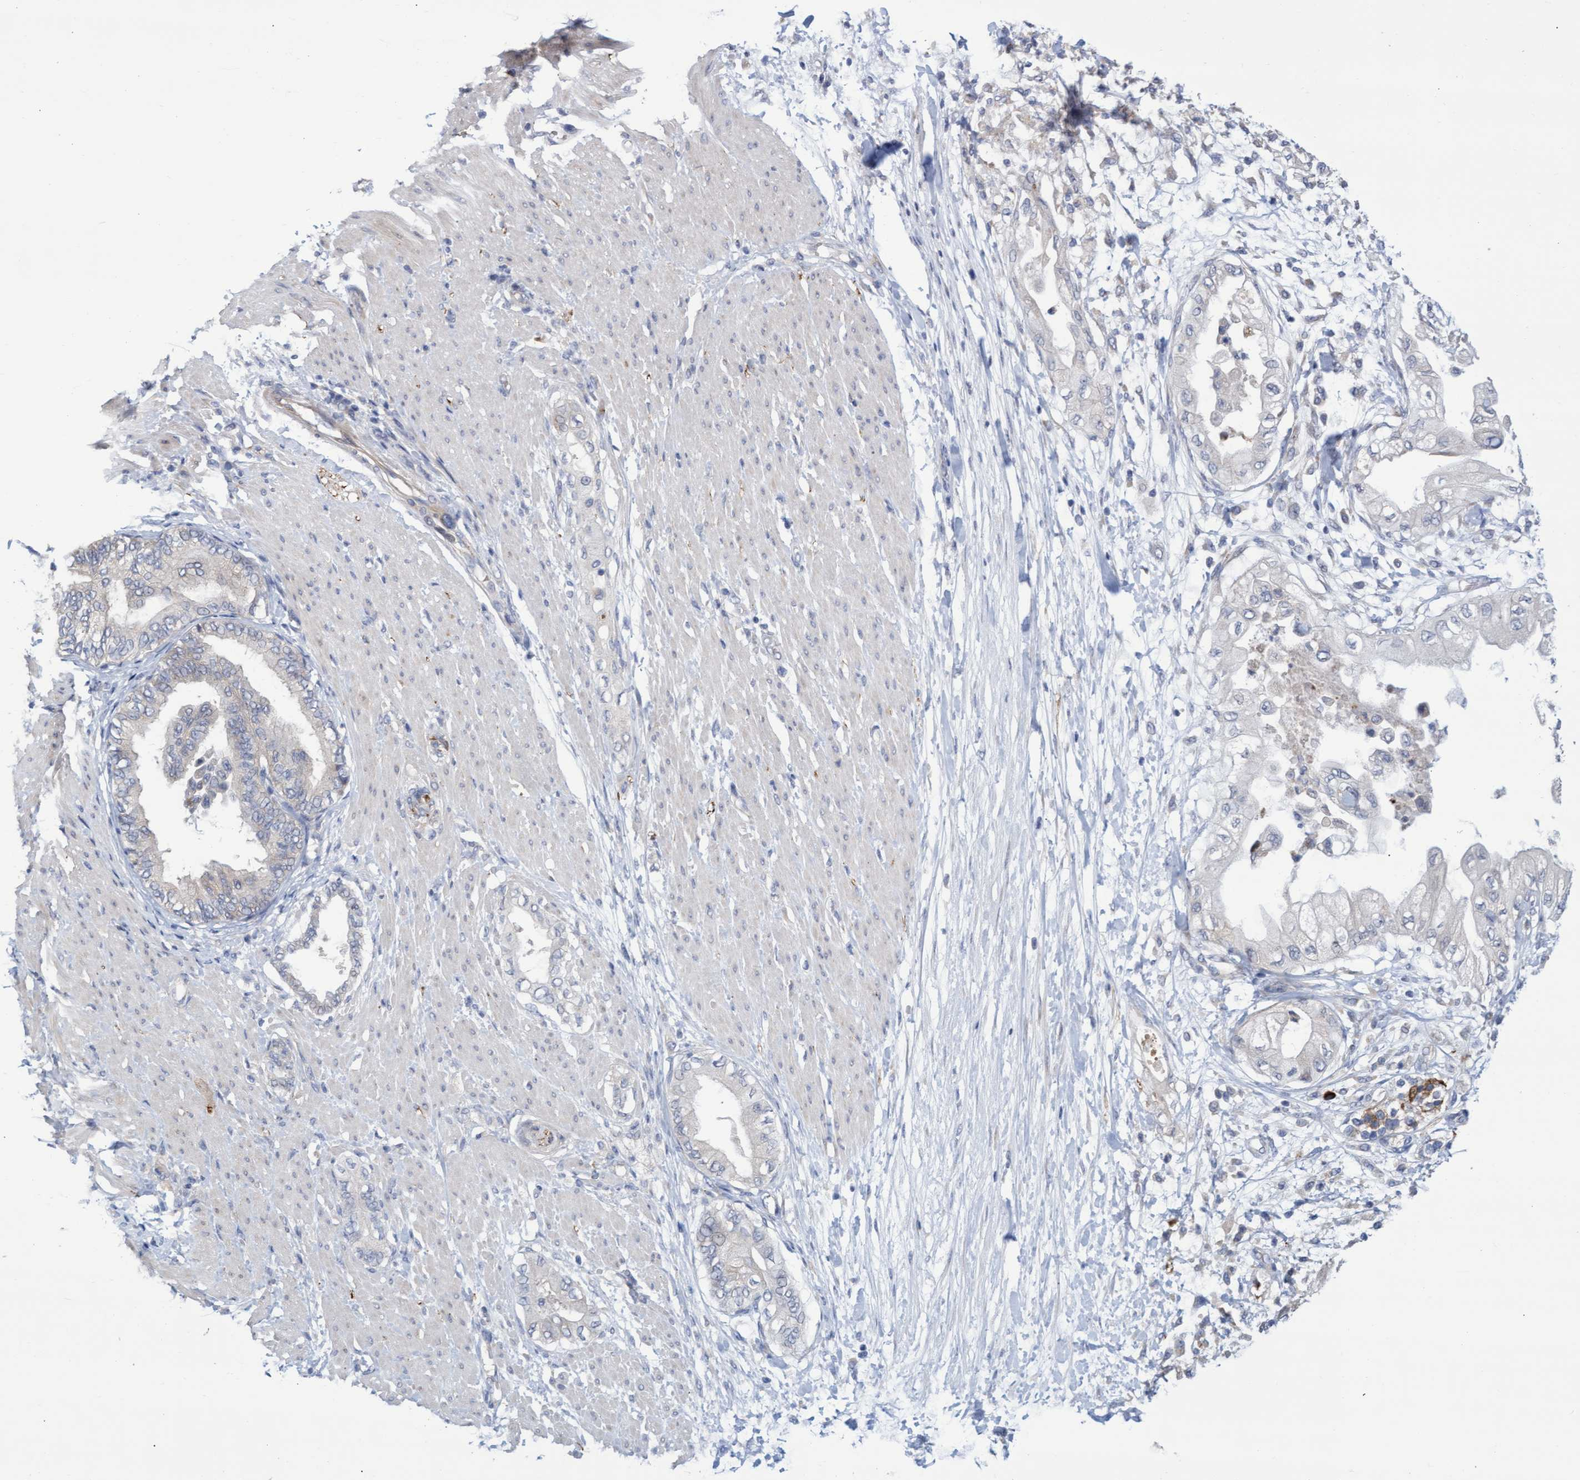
{"staining": {"intensity": "negative", "quantity": "none", "location": "none"}, "tissue": "adipose tissue", "cell_type": "Adipocytes", "image_type": "normal", "snomed": [{"axis": "morphology", "description": "Normal tissue, NOS"}, {"axis": "morphology", "description": "Adenocarcinoma, NOS"}, {"axis": "topography", "description": "Duodenum"}, {"axis": "topography", "description": "Peripheral nerve tissue"}], "caption": "This is an IHC image of benign adipose tissue. There is no positivity in adipocytes.", "gene": "ABCF2", "patient": {"sex": "female", "age": 60}}